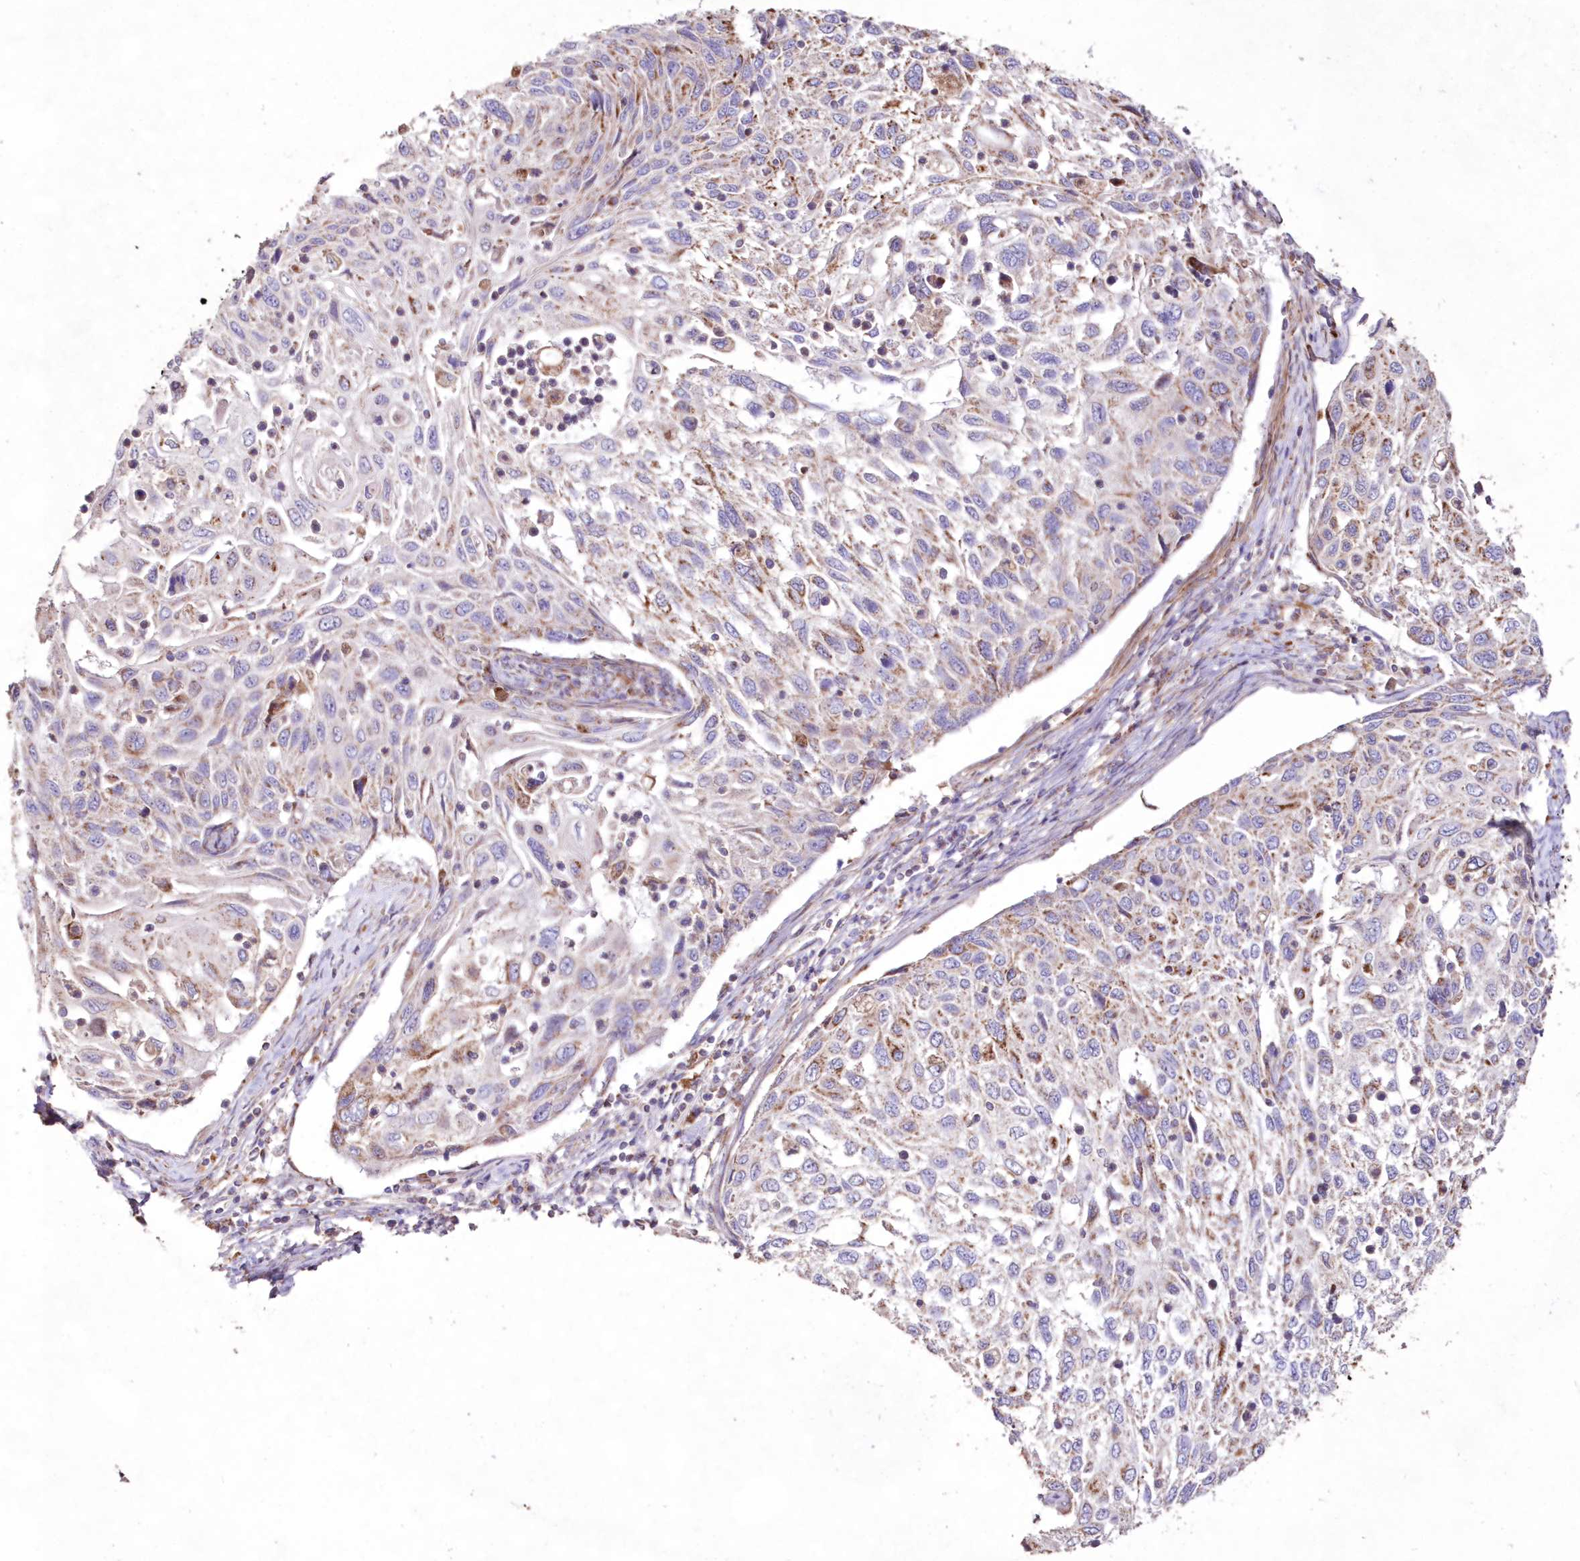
{"staining": {"intensity": "moderate", "quantity": "<25%", "location": "cytoplasmic/membranous"}, "tissue": "cervical cancer", "cell_type": "Tumor cells", "image_type": "cancer", "snomed": [{"axis": "morphology", "description": "Squamous cell carcinoma, NOS"}, {"axis": "topography", "description": "Cervix"}], "caption": "Protein staining of squamous cell carcinoma (cervical) tissue displays moderate cytoplasmic/membranous staining in about <25% of tumor cells.", "gene": "HADHB", "patient": {"sex": "female", "age": 70}}